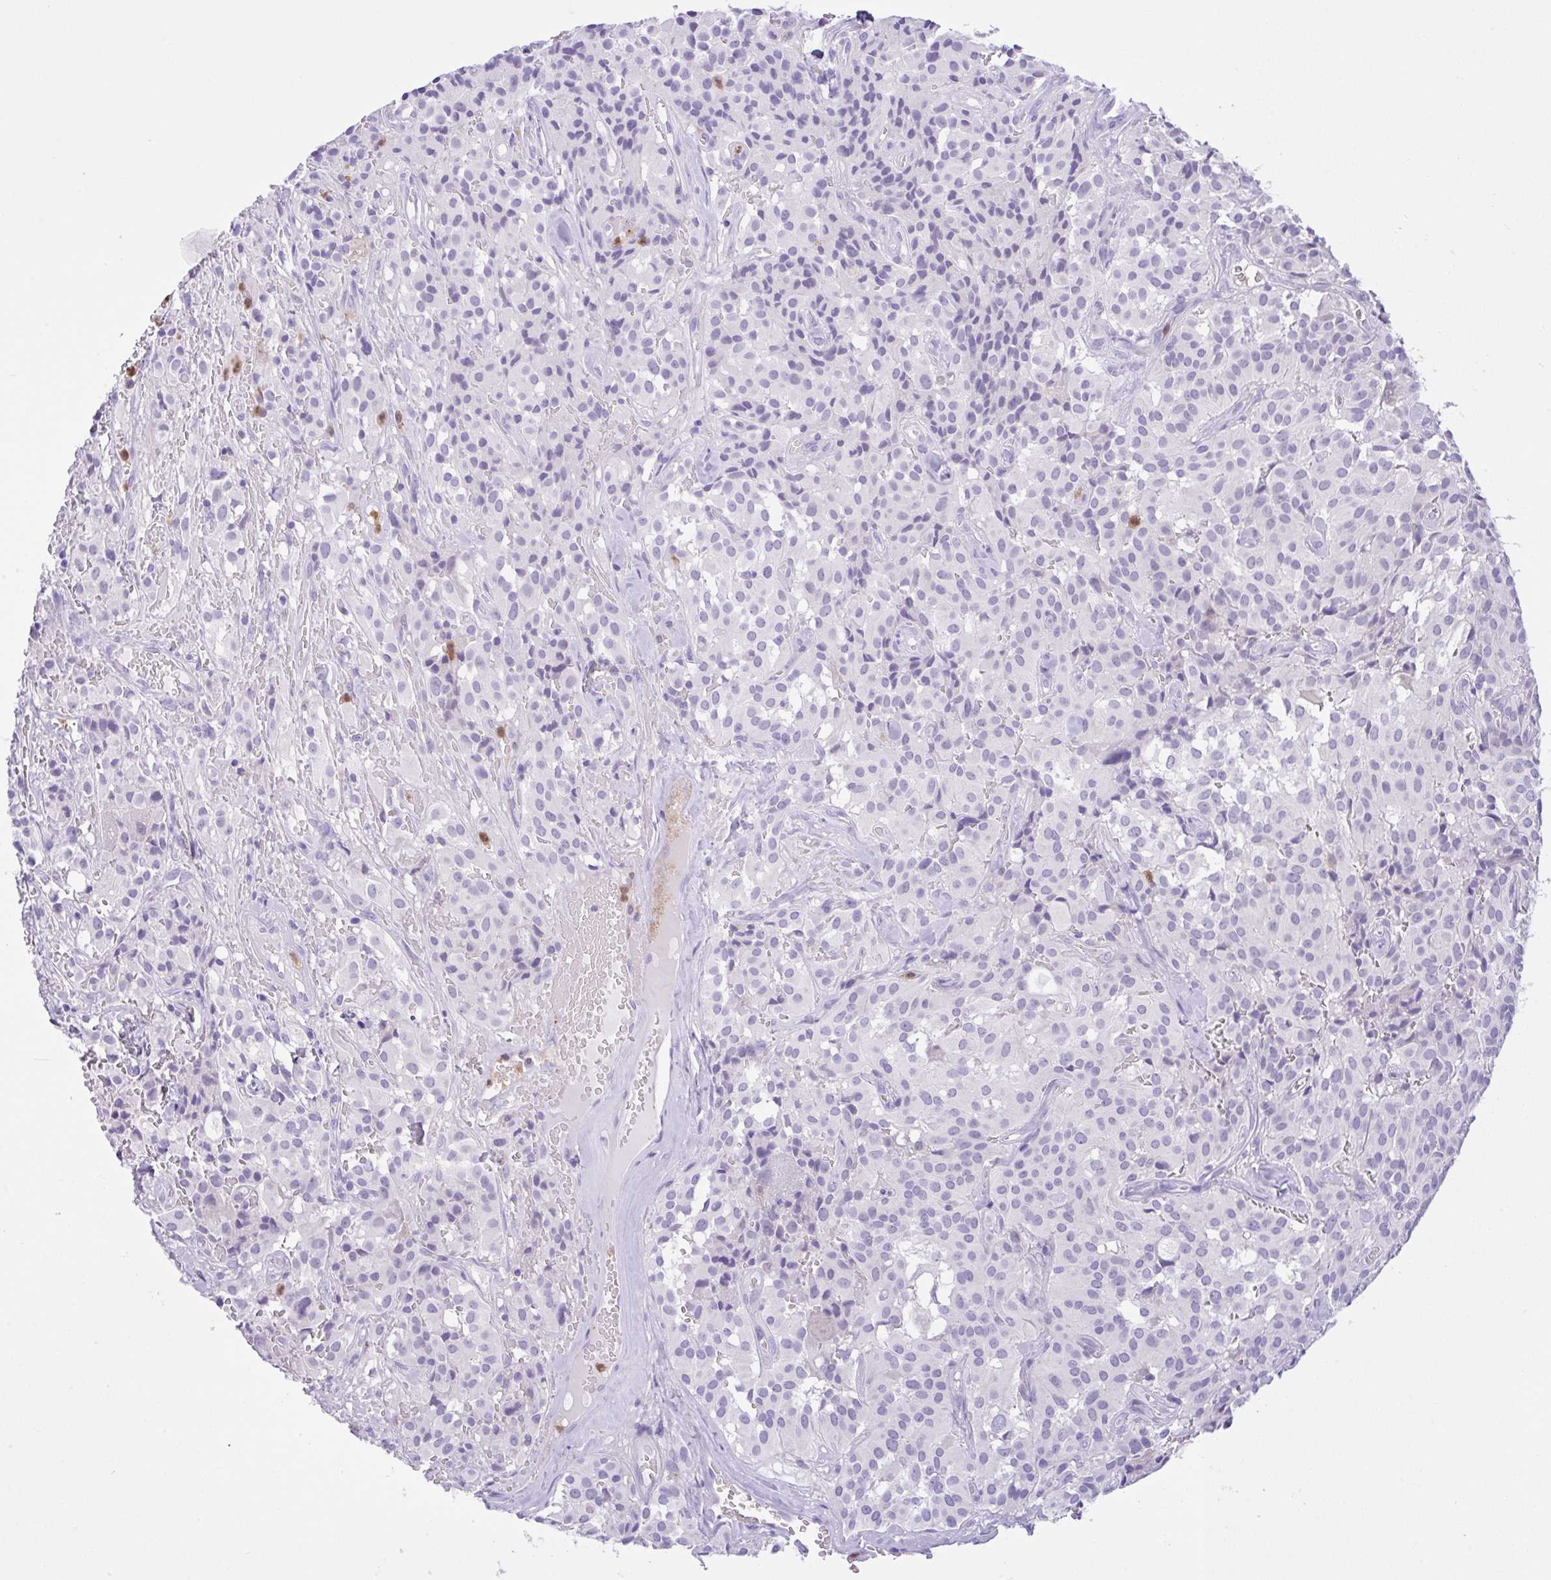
{"staining": {"intensity": "negative", "quantity": "none", "location": "none"}, "tissue": "glioma", "cell_type": "Tumor cells", "image_type": "cancer", "snomed": [{"axis": "morphology", "description": "Glioma, malignant, Low grade"}, {"axis": "topography", "description": "Brain"}], "caption": "Immunohistochemical staining of human glioma reveals no significant staining in tumor cells.", "gene": "NCF1", "patient": {"sex": "male", "age": 42}}